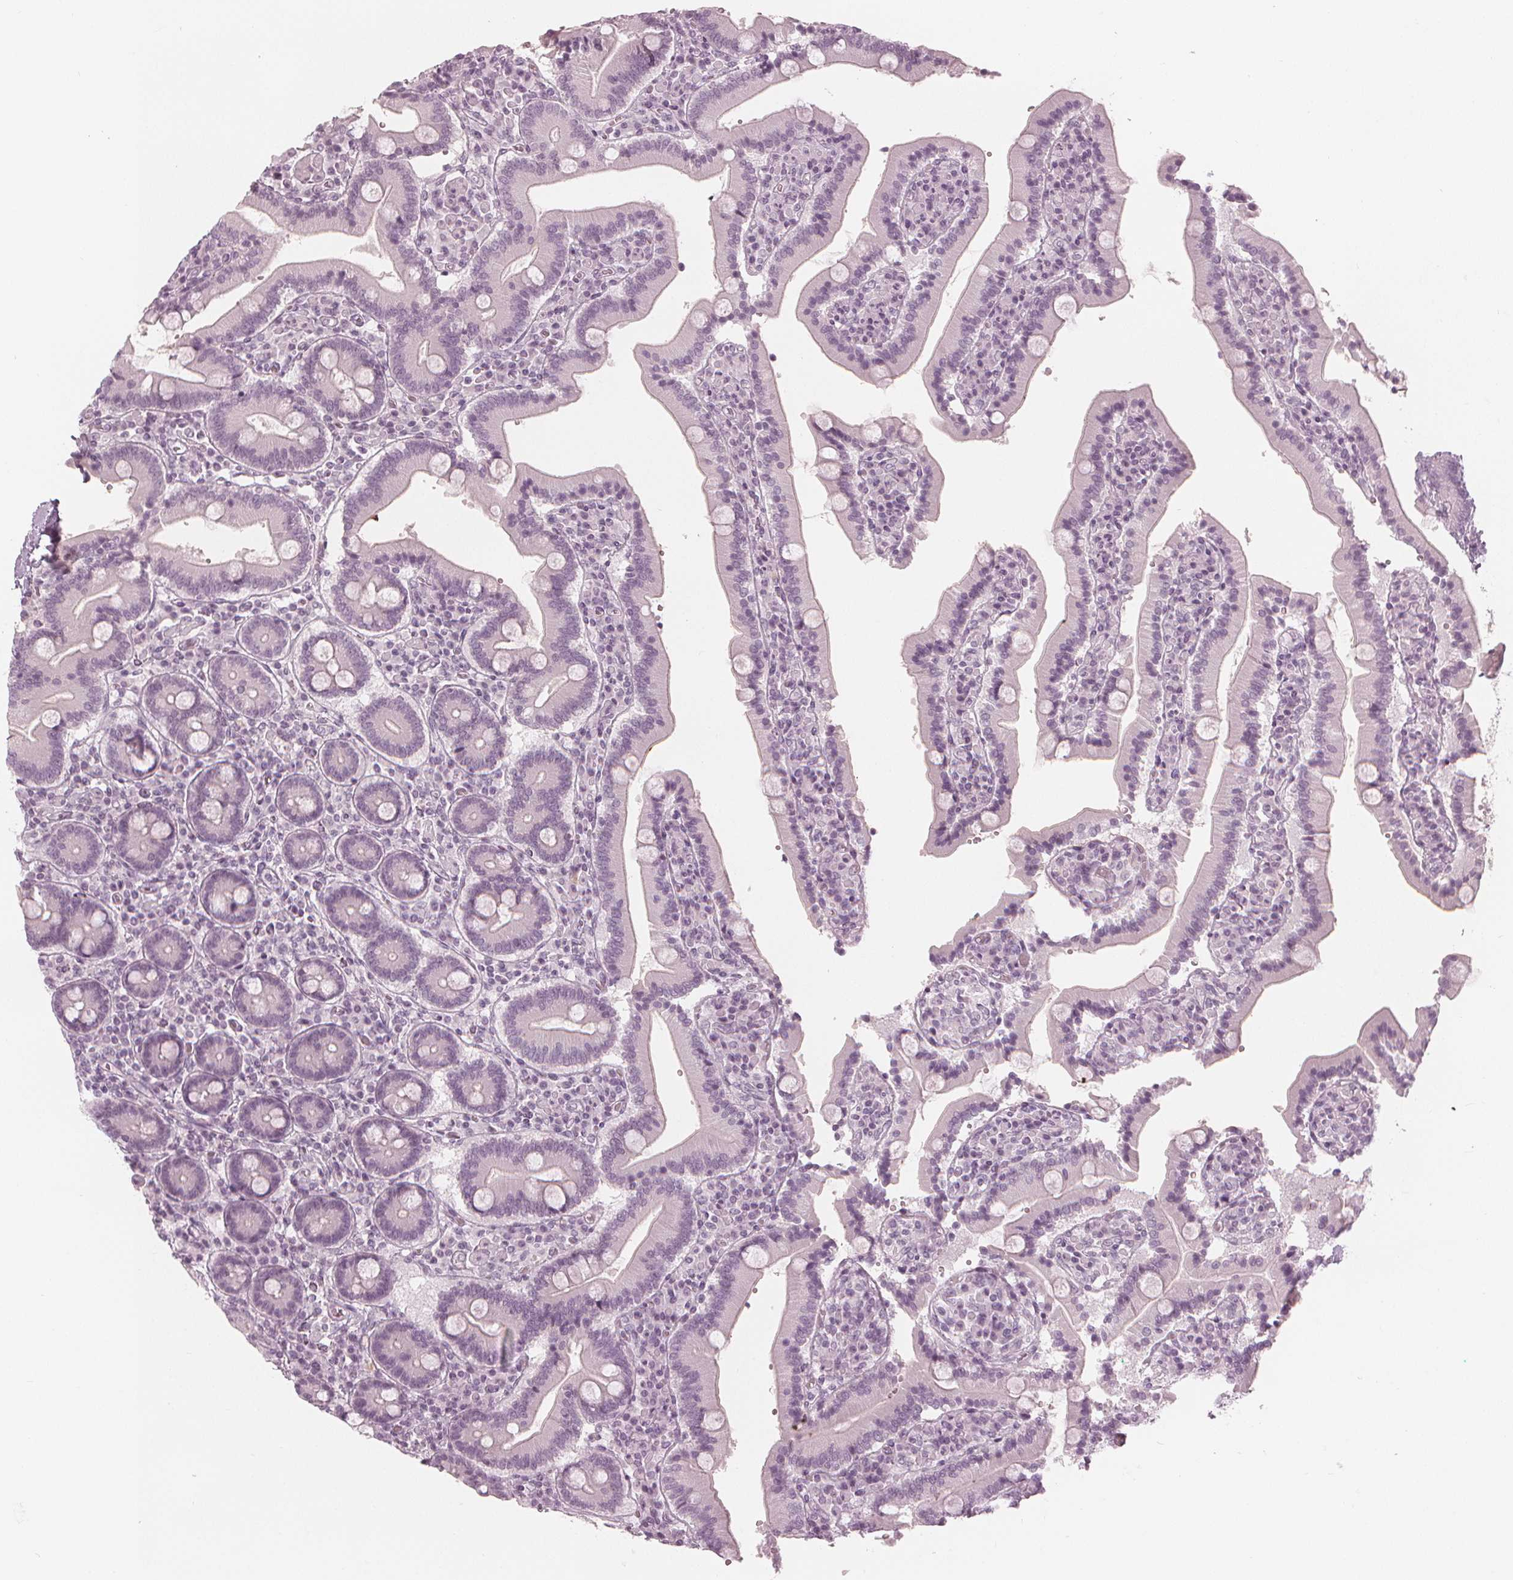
{"staining": {"intensity": "negative", "quantity": "none", "location": "none"}, "tissue": "duodenum", "cell_type": "Glandular cells", "image_type": "normal", "snomed": [{"axis": "morphology", "description": "Normal tissue, NOS"}, {"axis": "topography", "description": "Duodenum"}], "caption": "Immunohistochemistry (IHC) of benign human duodenum demonstrates no staining in glandular cells. (DAB (3,3'-diaminobenzidine) immunohistochemistry with hematoxylin counter stain).", "gene": "PAEP", "patient": {"sex": "female", "age": 62}}